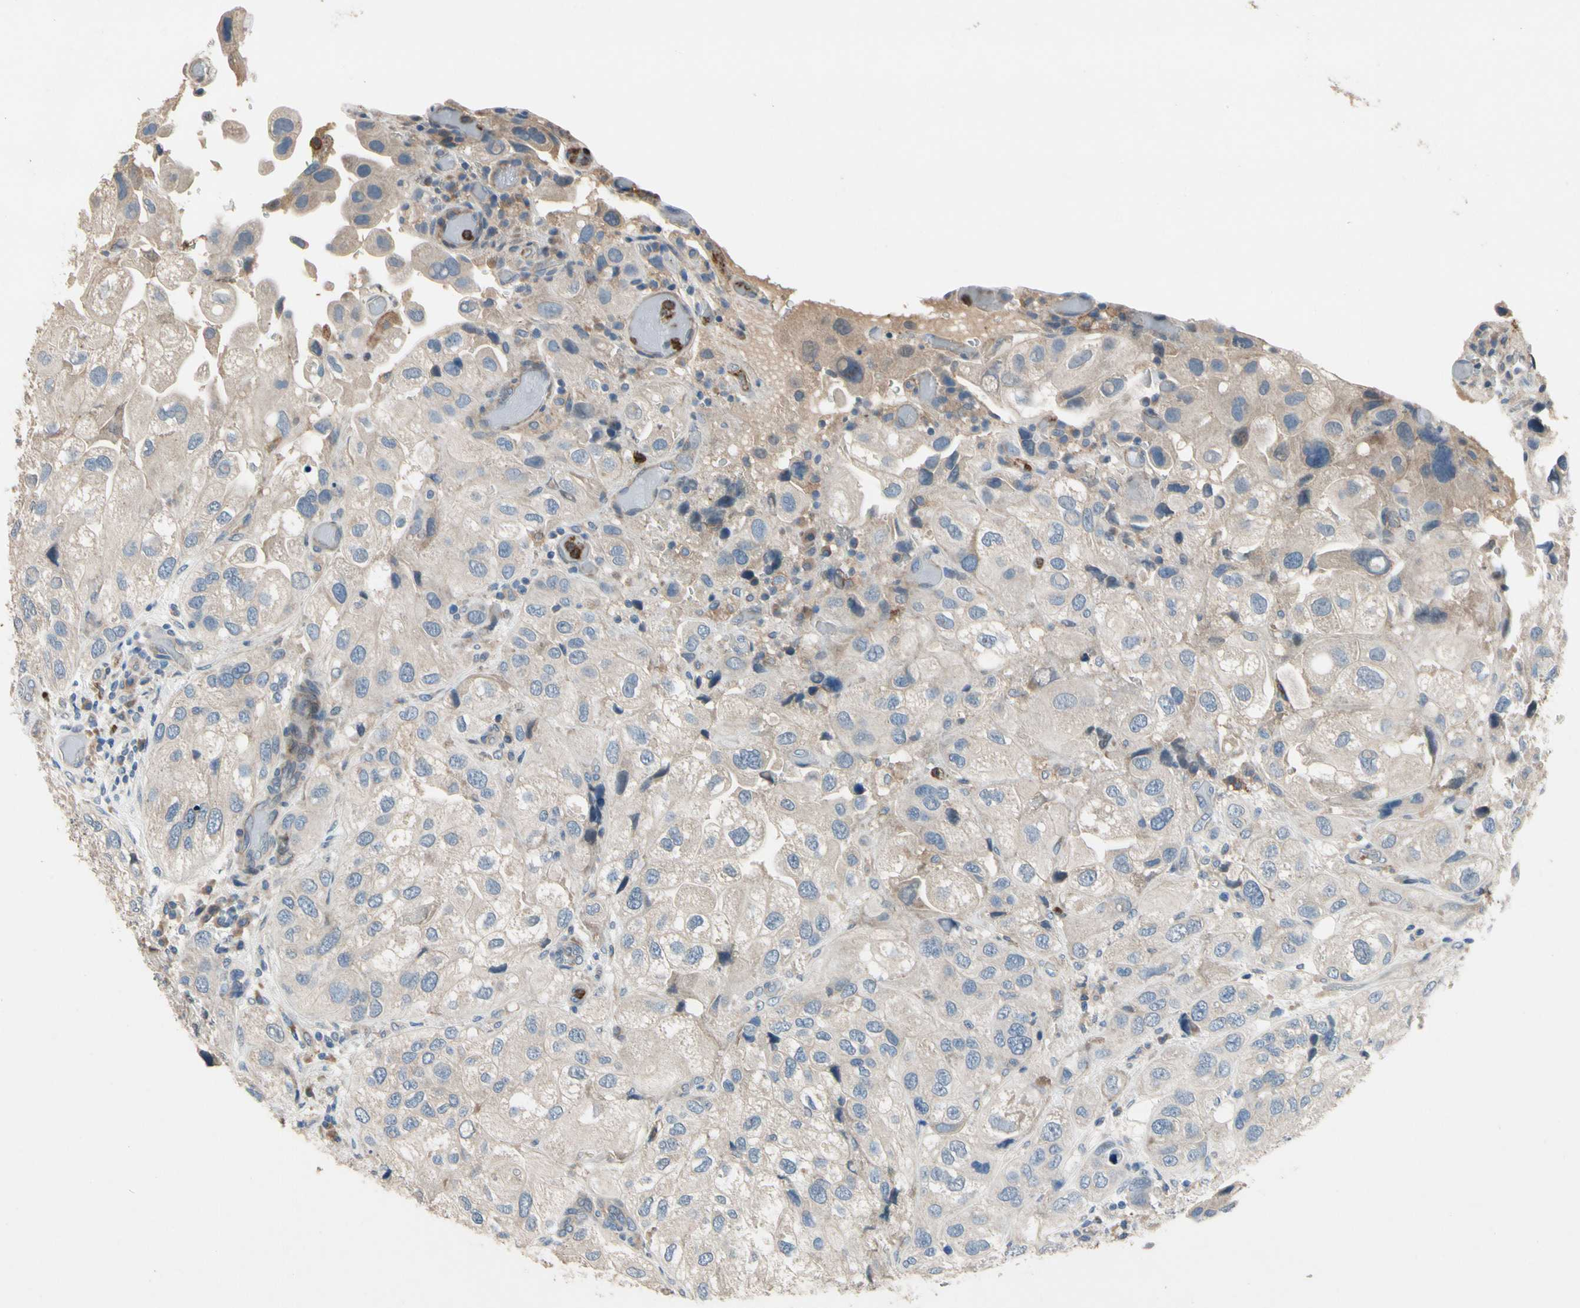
{"staining": {"intensity": "negative", "quantity": "none", "location": "none"}, "tissue": "urothelial cancer", "cell_type": "Tumor cells", "image_type": "cancer", "snomed": [{"axis": "morphology", "description": "Urothelial carcinoma, High grade"}, {"axis": "topography", "description": "Urinary bladder"}], "caption": "IHC image of human urothelial cancer stained for a protein (brown), which reveals no staining in tumor cells.", "gene": "SIGLEC5", "patient": {"sex": "female", "age": 64}}